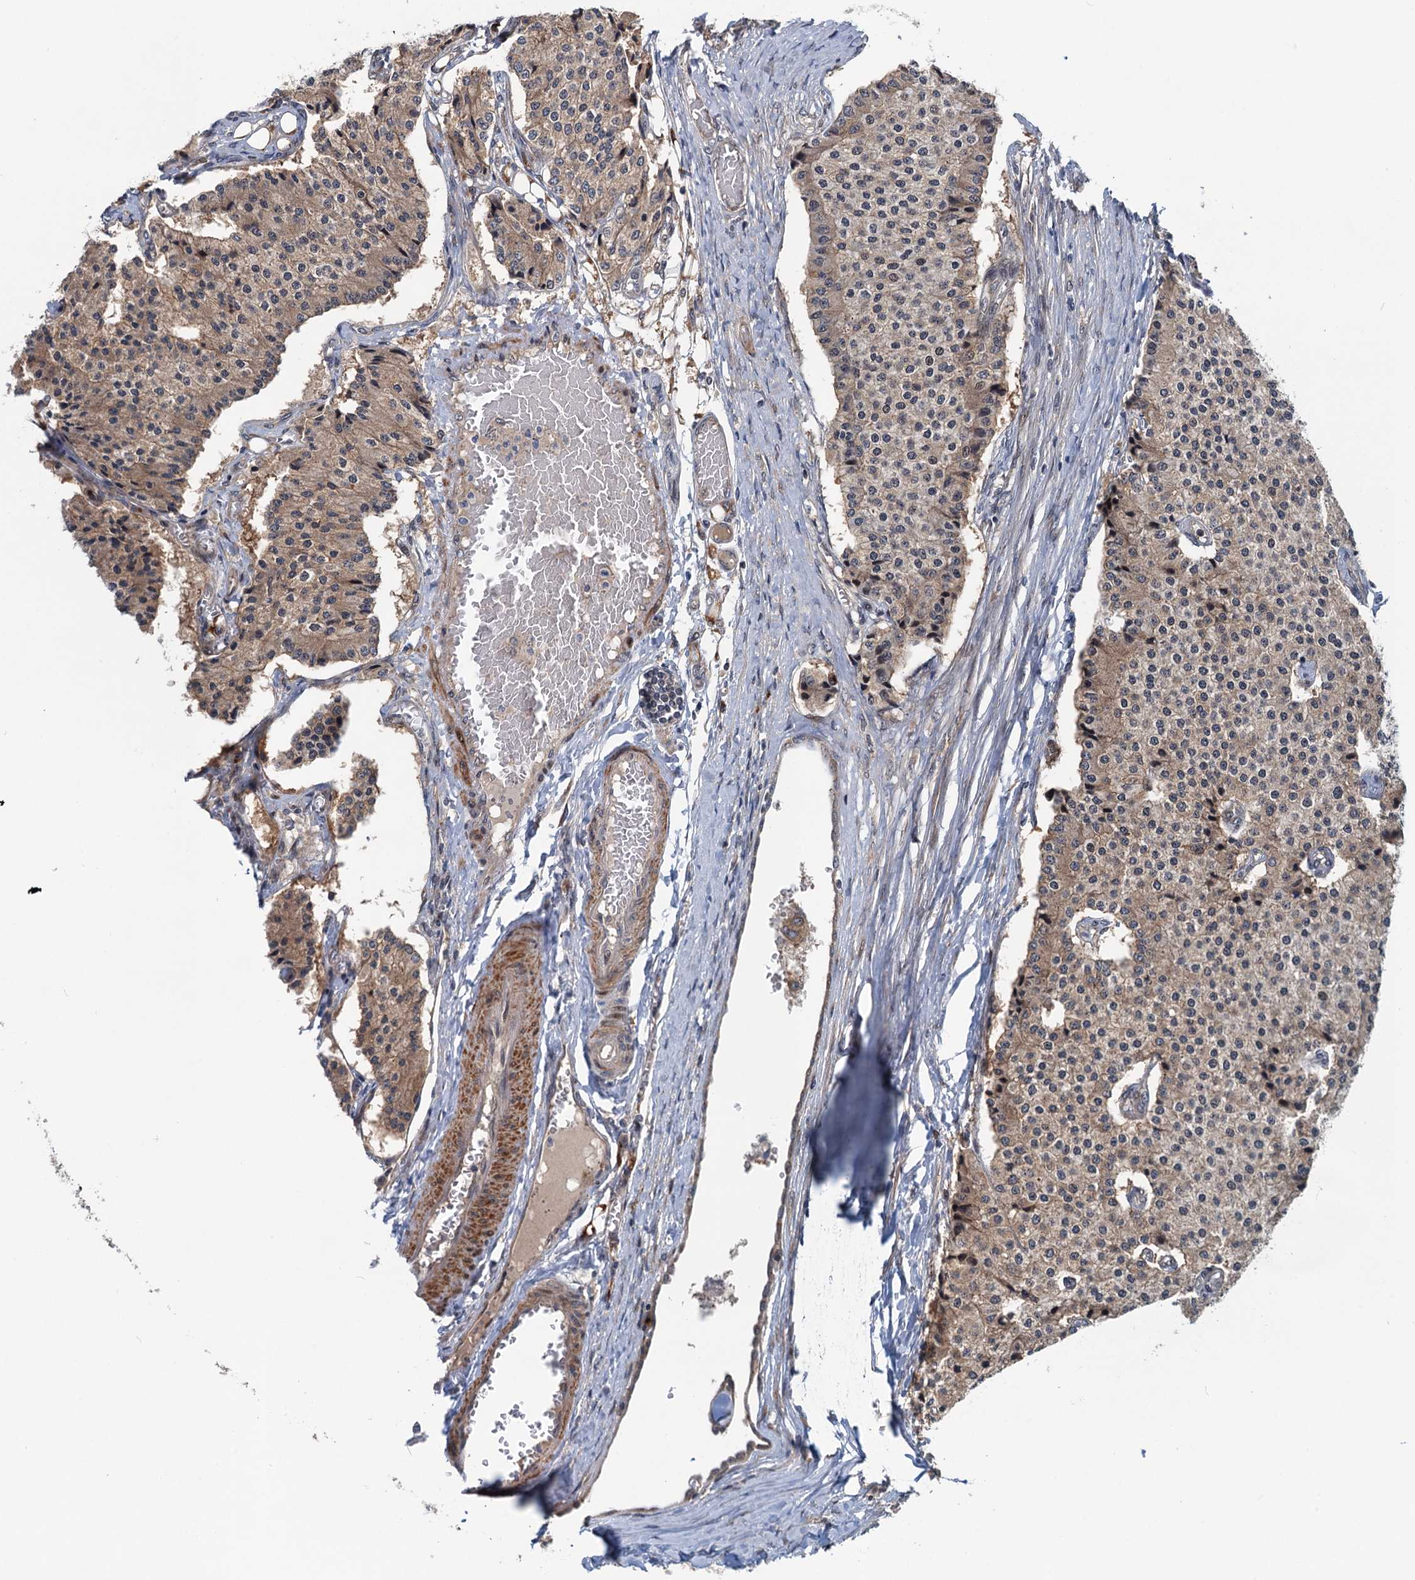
{"staining": {"intensity": "moderate", "quantity": ">75%", "location": "cytoplasmic/membranous"}, "tissue": "carcinoid", "cell_type": "Tumor cells", "image_type": "cancer", "snomed": [{"axis": "morphology", "description": "Carcinoid, malignant, NOS"}, {"axis": "topography", "description": "Colon"}], "caption": "Tumor cells reveal moderate cytoplasmic/membranous positivity in approximately >75% of cells in malignant carcinoid.", "gene": "DYNC2I2", "patient": {"sex": "female", "age": 52}}